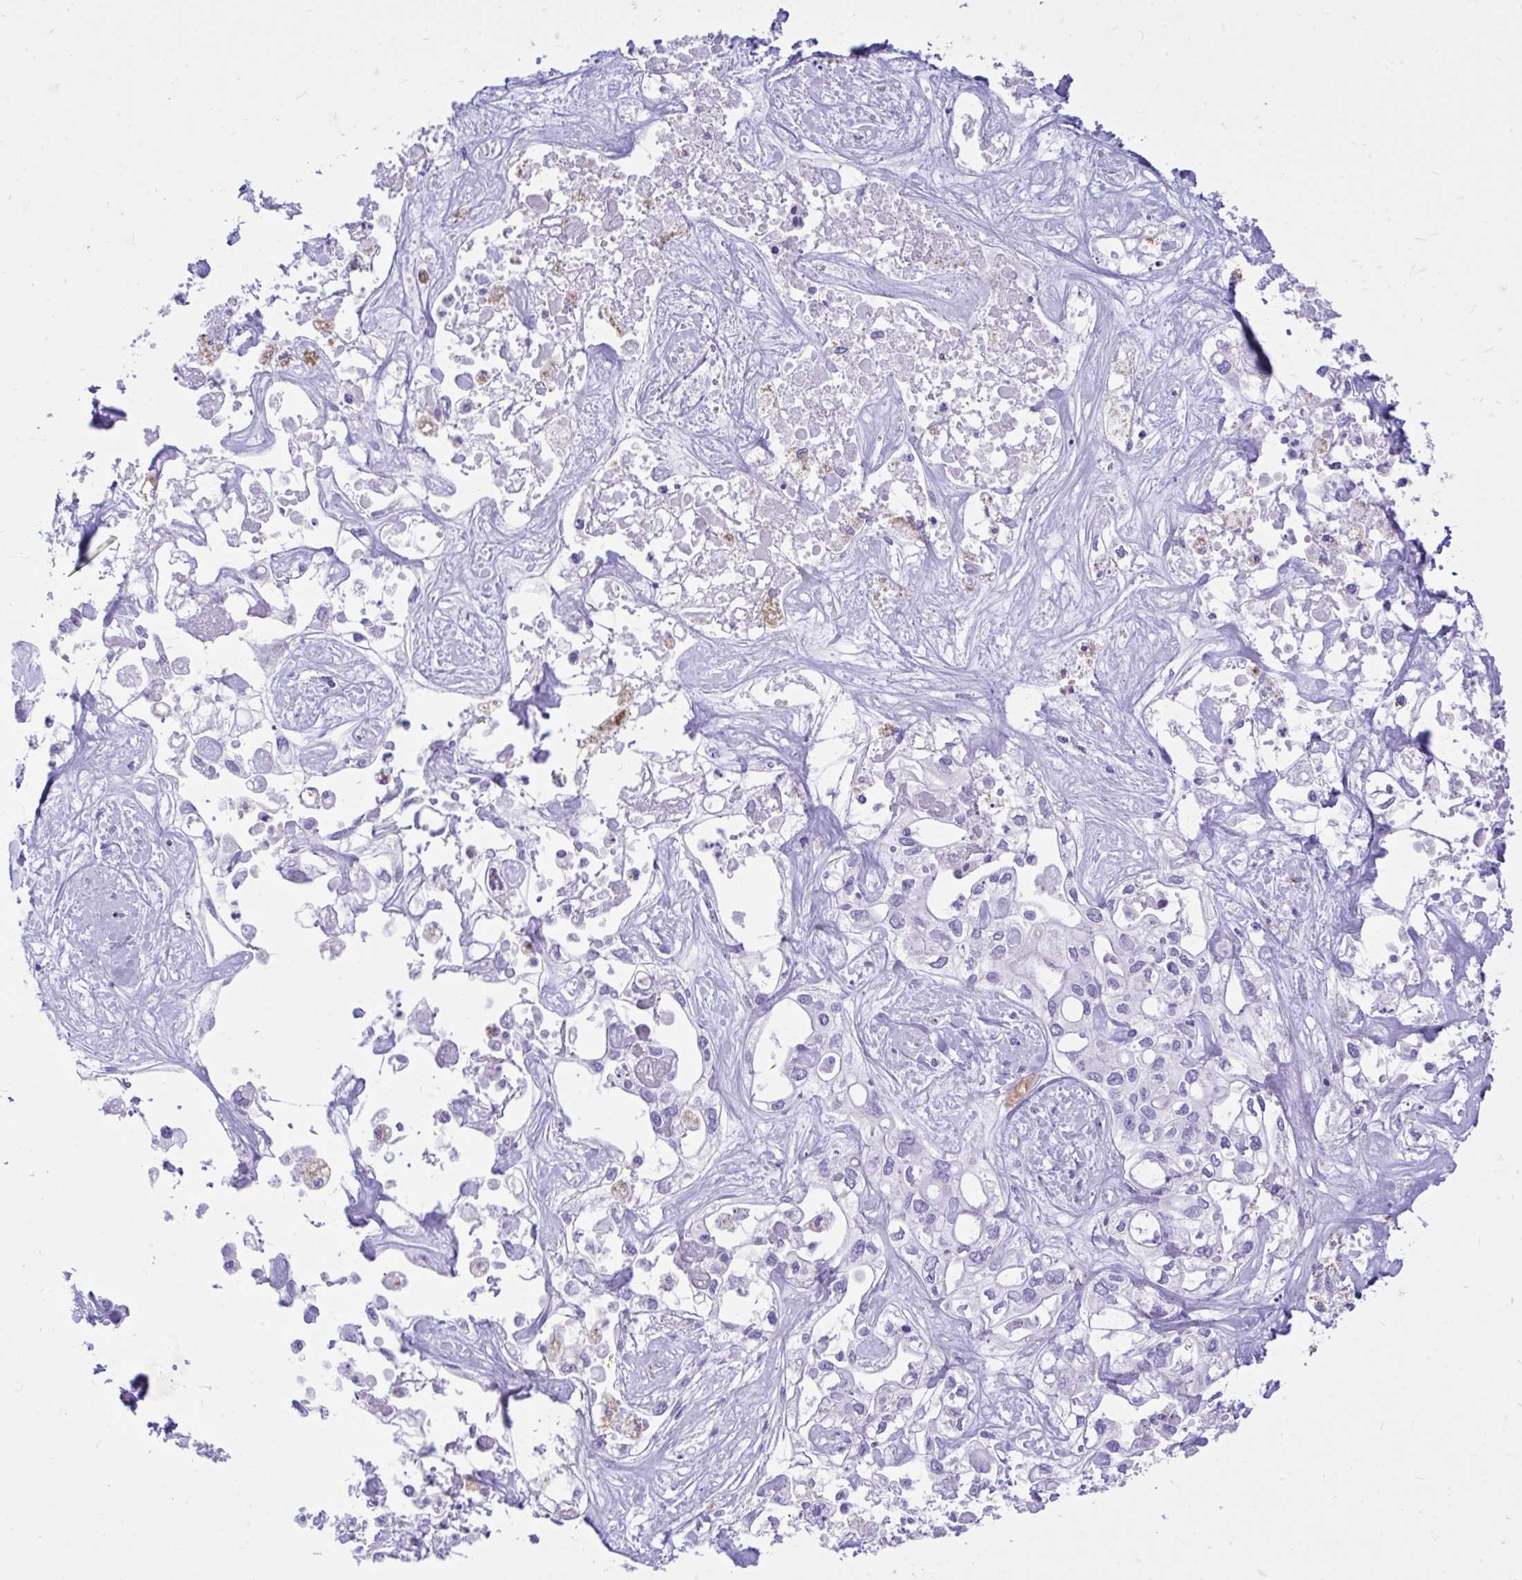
{"staining": {"intensity": "negative", "quantity": "none", "location": "none"}, "tissue": "liver cancer", "cell_type": "Tumor cells", "image_type": "cancer", "snomed": [{"axis": "morphology", "description": "Cholangiocarcinoma"}, {"axis": "topography", "description": "Liver"}], "caption": "Immunohistochemistry photomicrograph of neoplastic tissue: human liver cancer stained with DAB exhibits no significant protein staining in tumor cells. (DAB (3,3'-diaminobenzidine) IHC visualized using brightfield microscopy, high magnification).", "gene": "MON1A", "patient": {"sex": "female", "age": 64}}